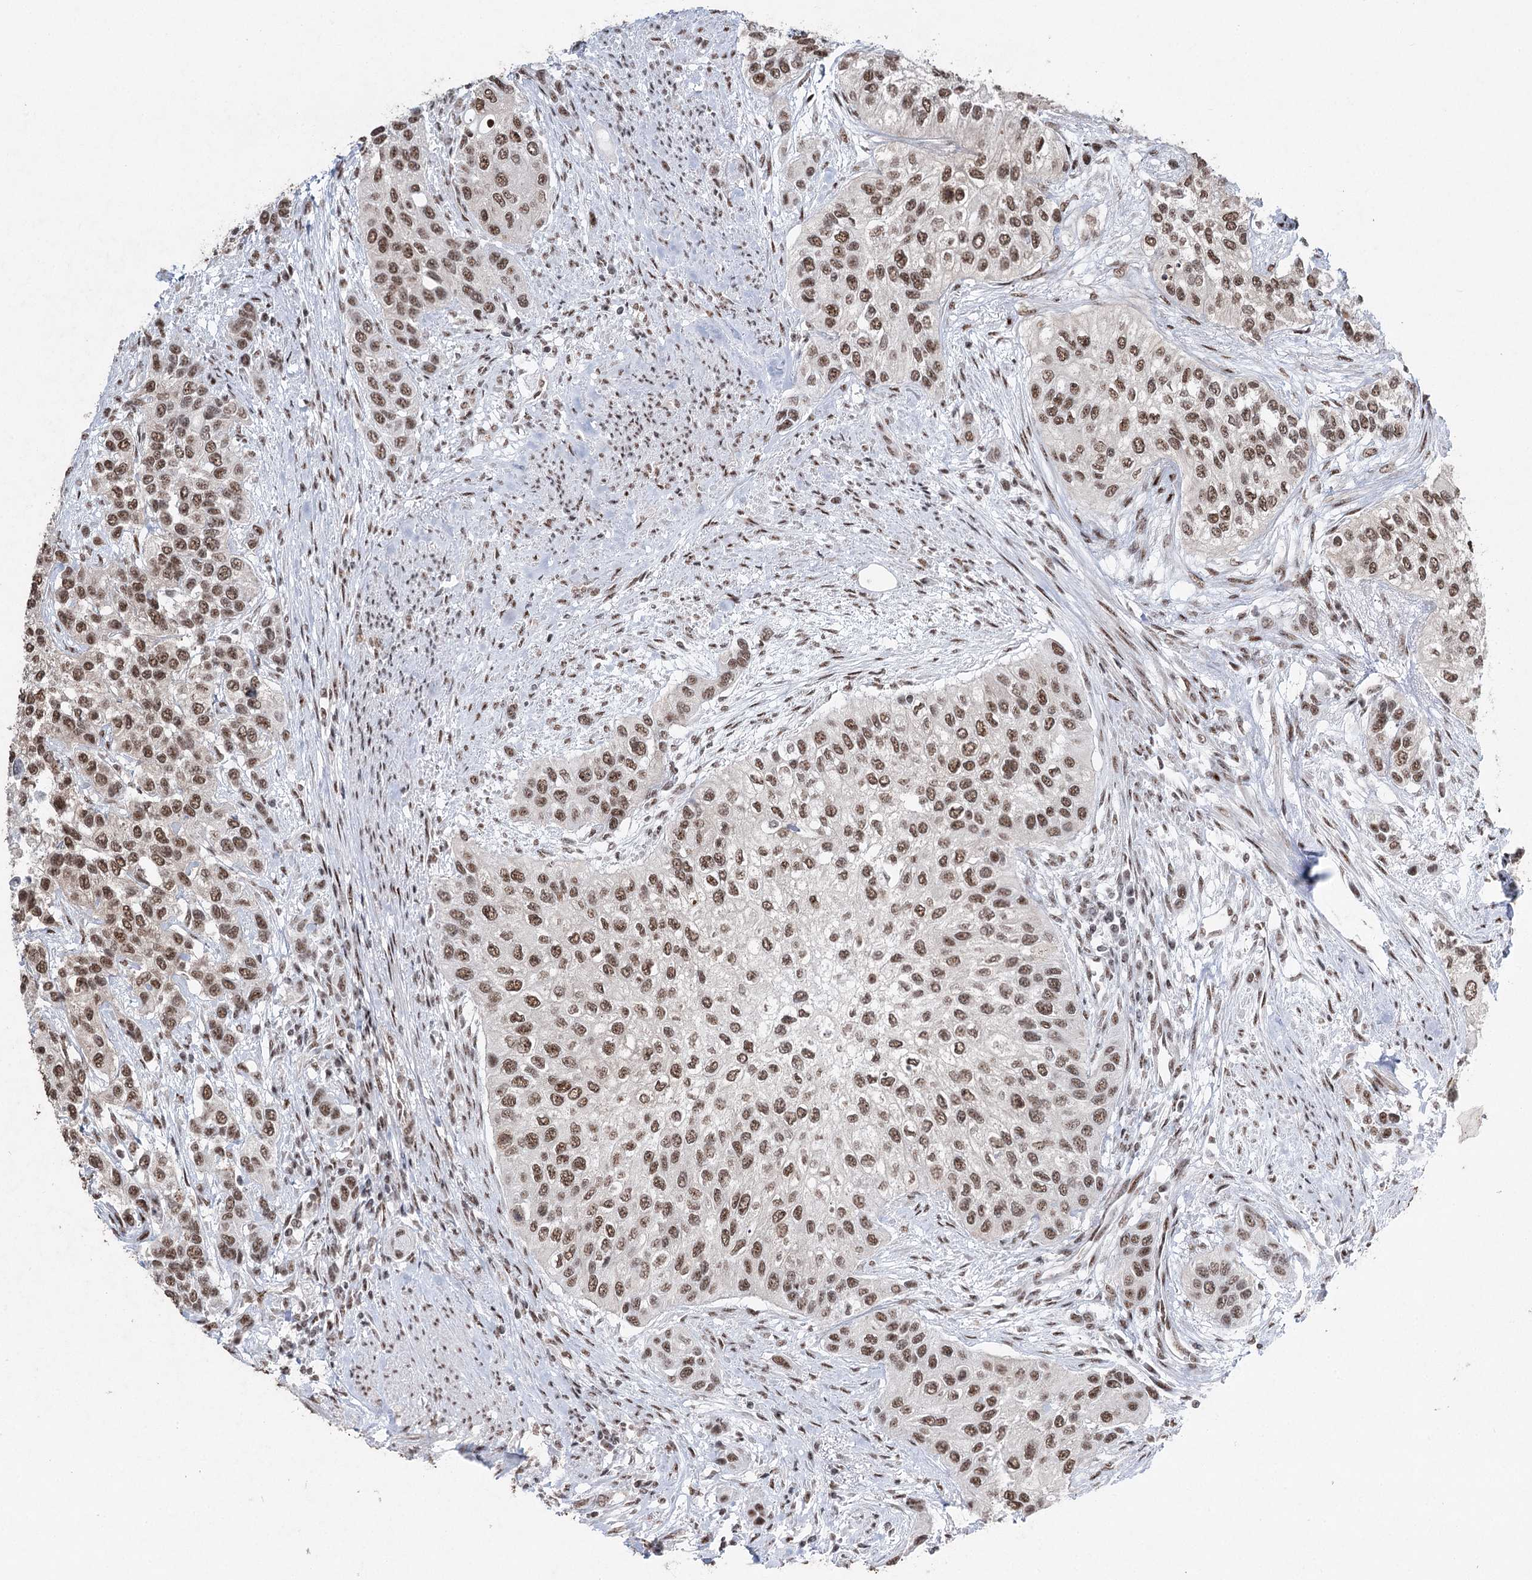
{"staining": {"intensity": "moderate", "quantity": ">75%", "location": "nuclear"}, "tissue": "urothelial cancer", "cell_type": "Tumor cells", "image_type": "cancer", "snomed": [{"axis": "morphology", "description": "Normal tissue, NOS"}, {"axis": "morphology", "description": "Urothelial carcinoma, High grade"}, {"axis": "topography", "description": "Vascular tissue"}, {"axis": "topography", "description": "Urinary bladder"}], "caption": "Immunohistochemistry (IHC) (DAB) staining of urothelial cancer reveals moderate nuclear protein positivity in about >75% of tumor cells. (brown staining indicates protein expression, while blue staining denotes nuclei).", "gene": "PDCD4", "patient": {"sex": "female", "age": 56}}